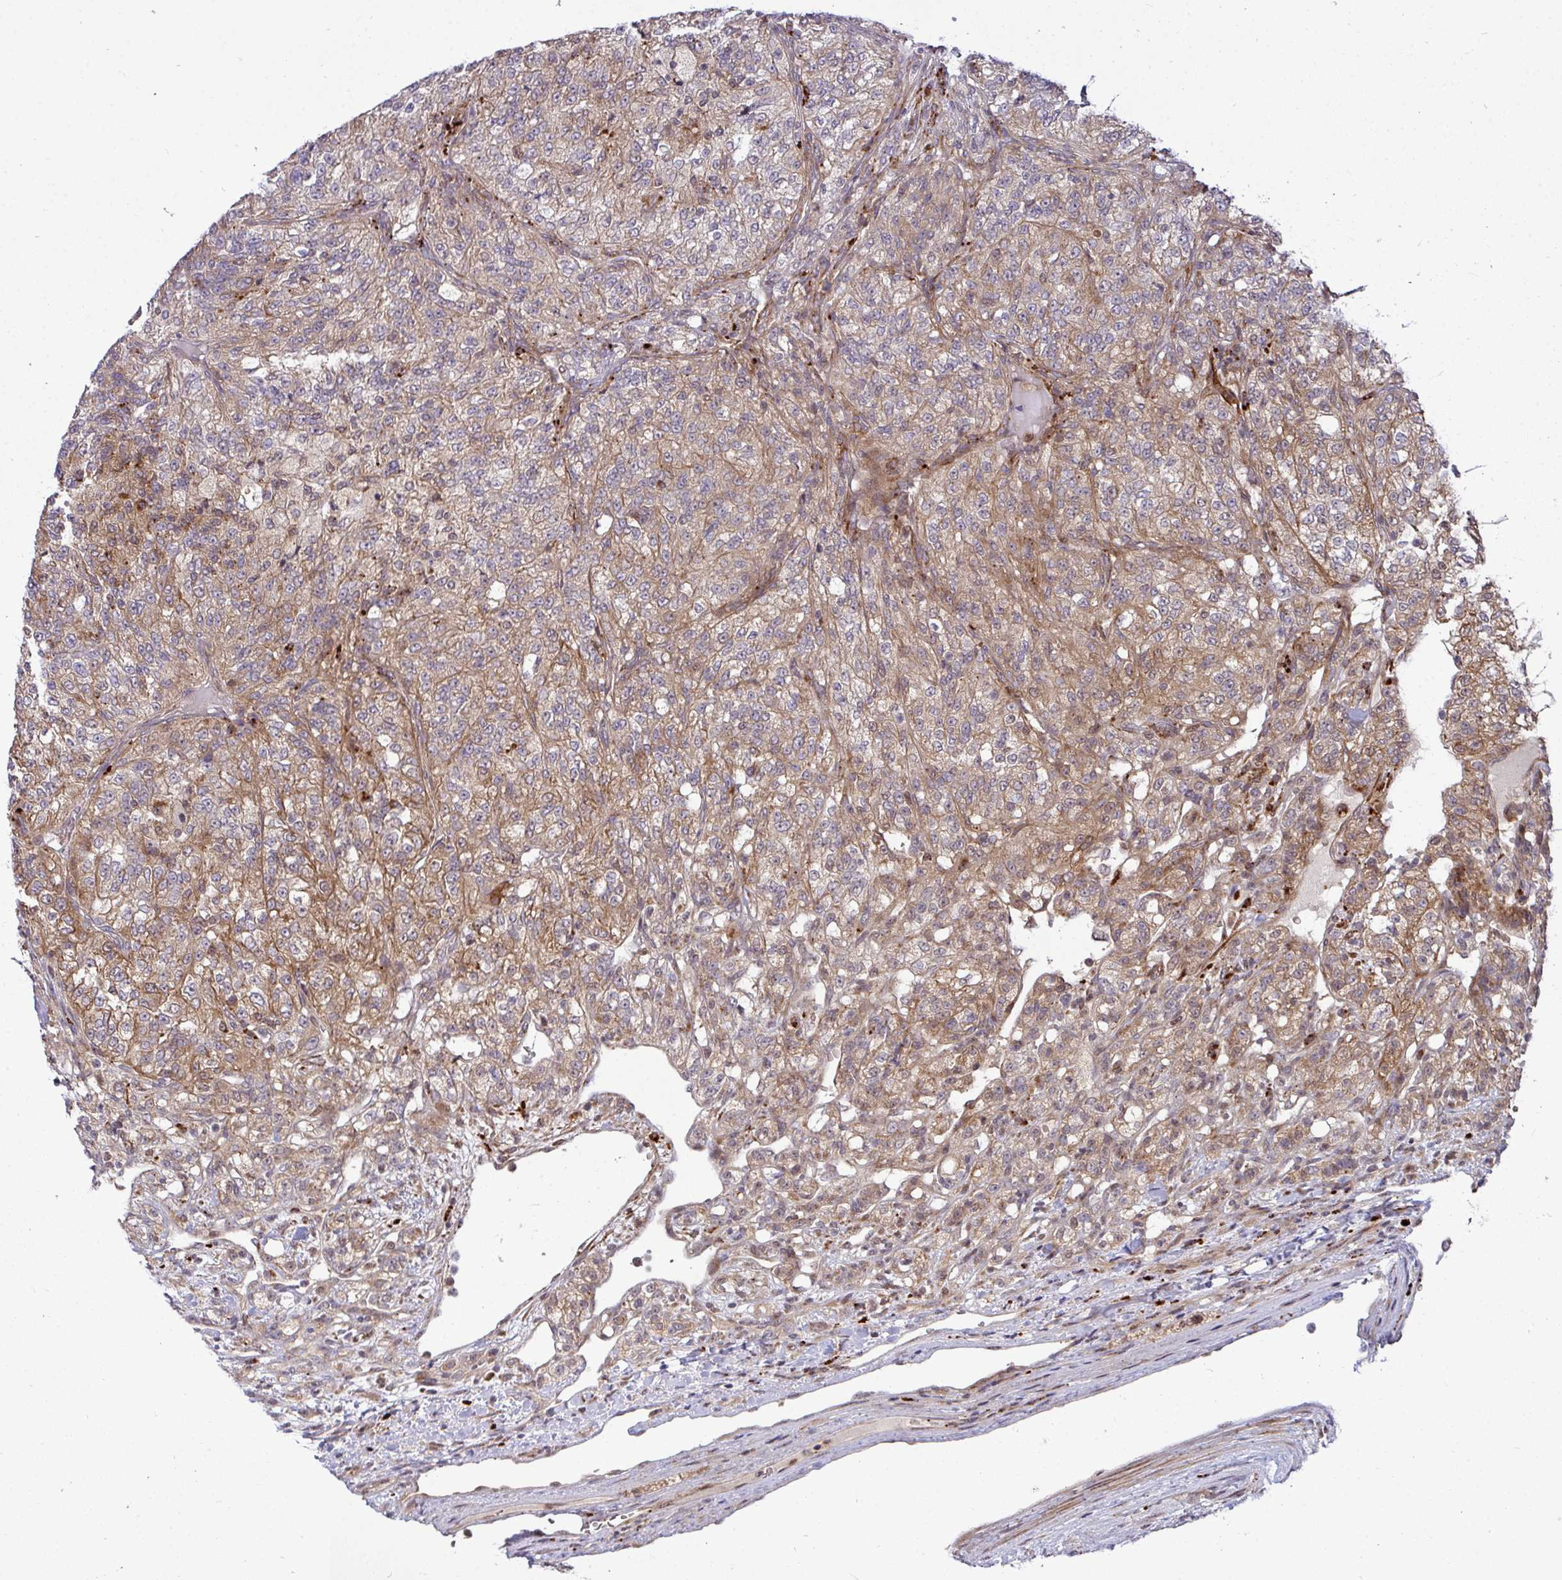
{"staining": {"intensity": "moderate", "quantity": ">75%", "location": "cytoplasmic/membranous"}, "tissue": "renal cancer", "cell_type": "Tumor cells", "image_type": "cancer", "snomed": [{"axis": "morphology", "description": "Adenocarcinoma, NOS"}, {"axis": "topography", "description": "Kidney"}], "caption": "This is an image of IHC staining of renal cancer (adenocarcinoma), which shows moderate expression in the cytoplasmic/membranous of tumor cells.", "gene": "TRIM44", "patient": {"sex": "female", "age": 63}}